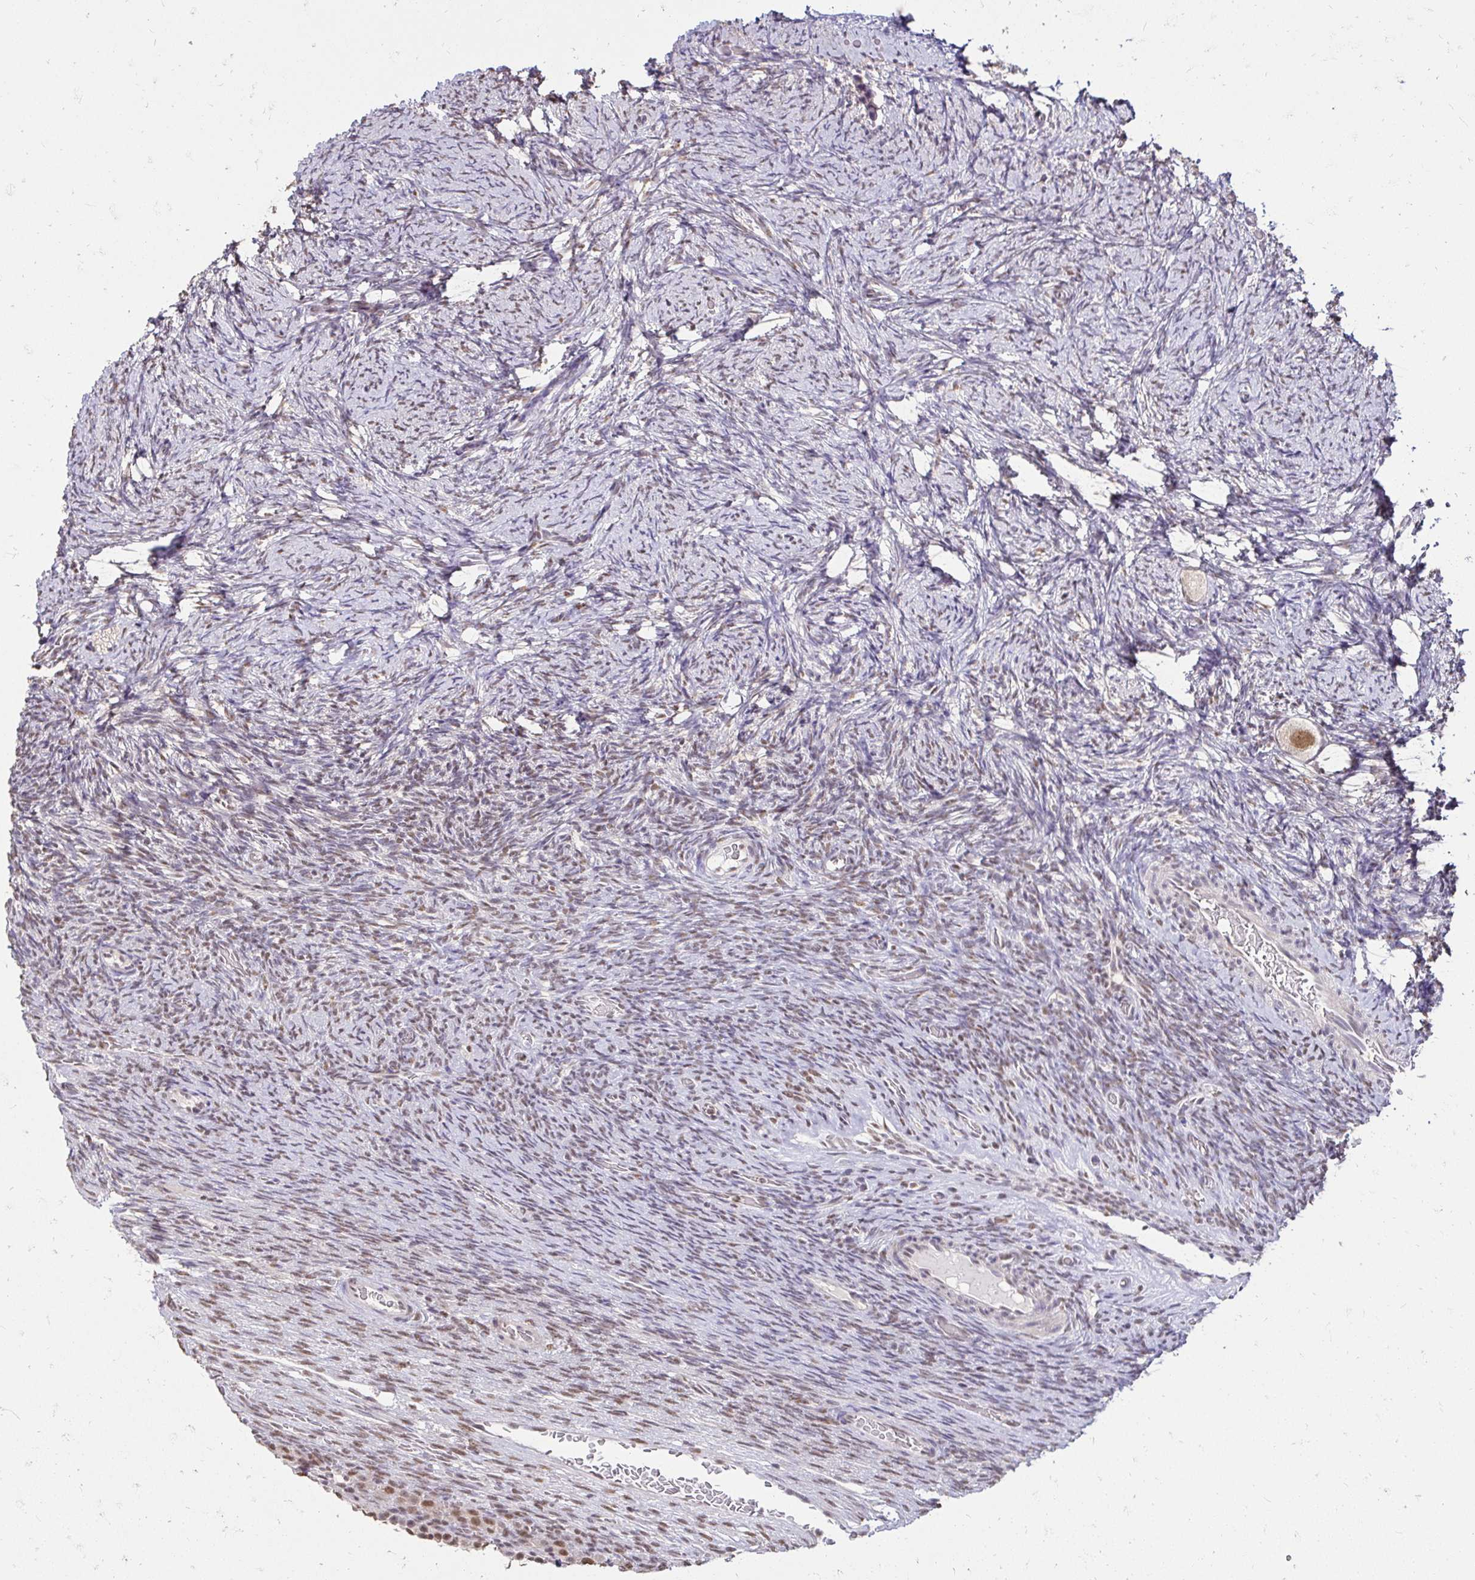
{"staining": {"intensity": "moderate", "quantity": ">75%", "location": "cytoplasmic/membranous"}, "tissue": "ovary", "cell_type": "Follicle cells", "image_type": "normal", "snomed": [{"axis": "morphology", "description": "Normal tissue, NOS"}, {"axis": "topography", "description": "Ovary"}], "caption": "Unremarkable ovary was stained to show a protein in brown. There is medium levels of moderate cytoplasmic/membranous positivity in about >75% of follicle cells. The protein is shown in brown color, while the nuclei are stained blue.", "gene": "RIMS4", "patient": {"sex": "female", "age": 34}}